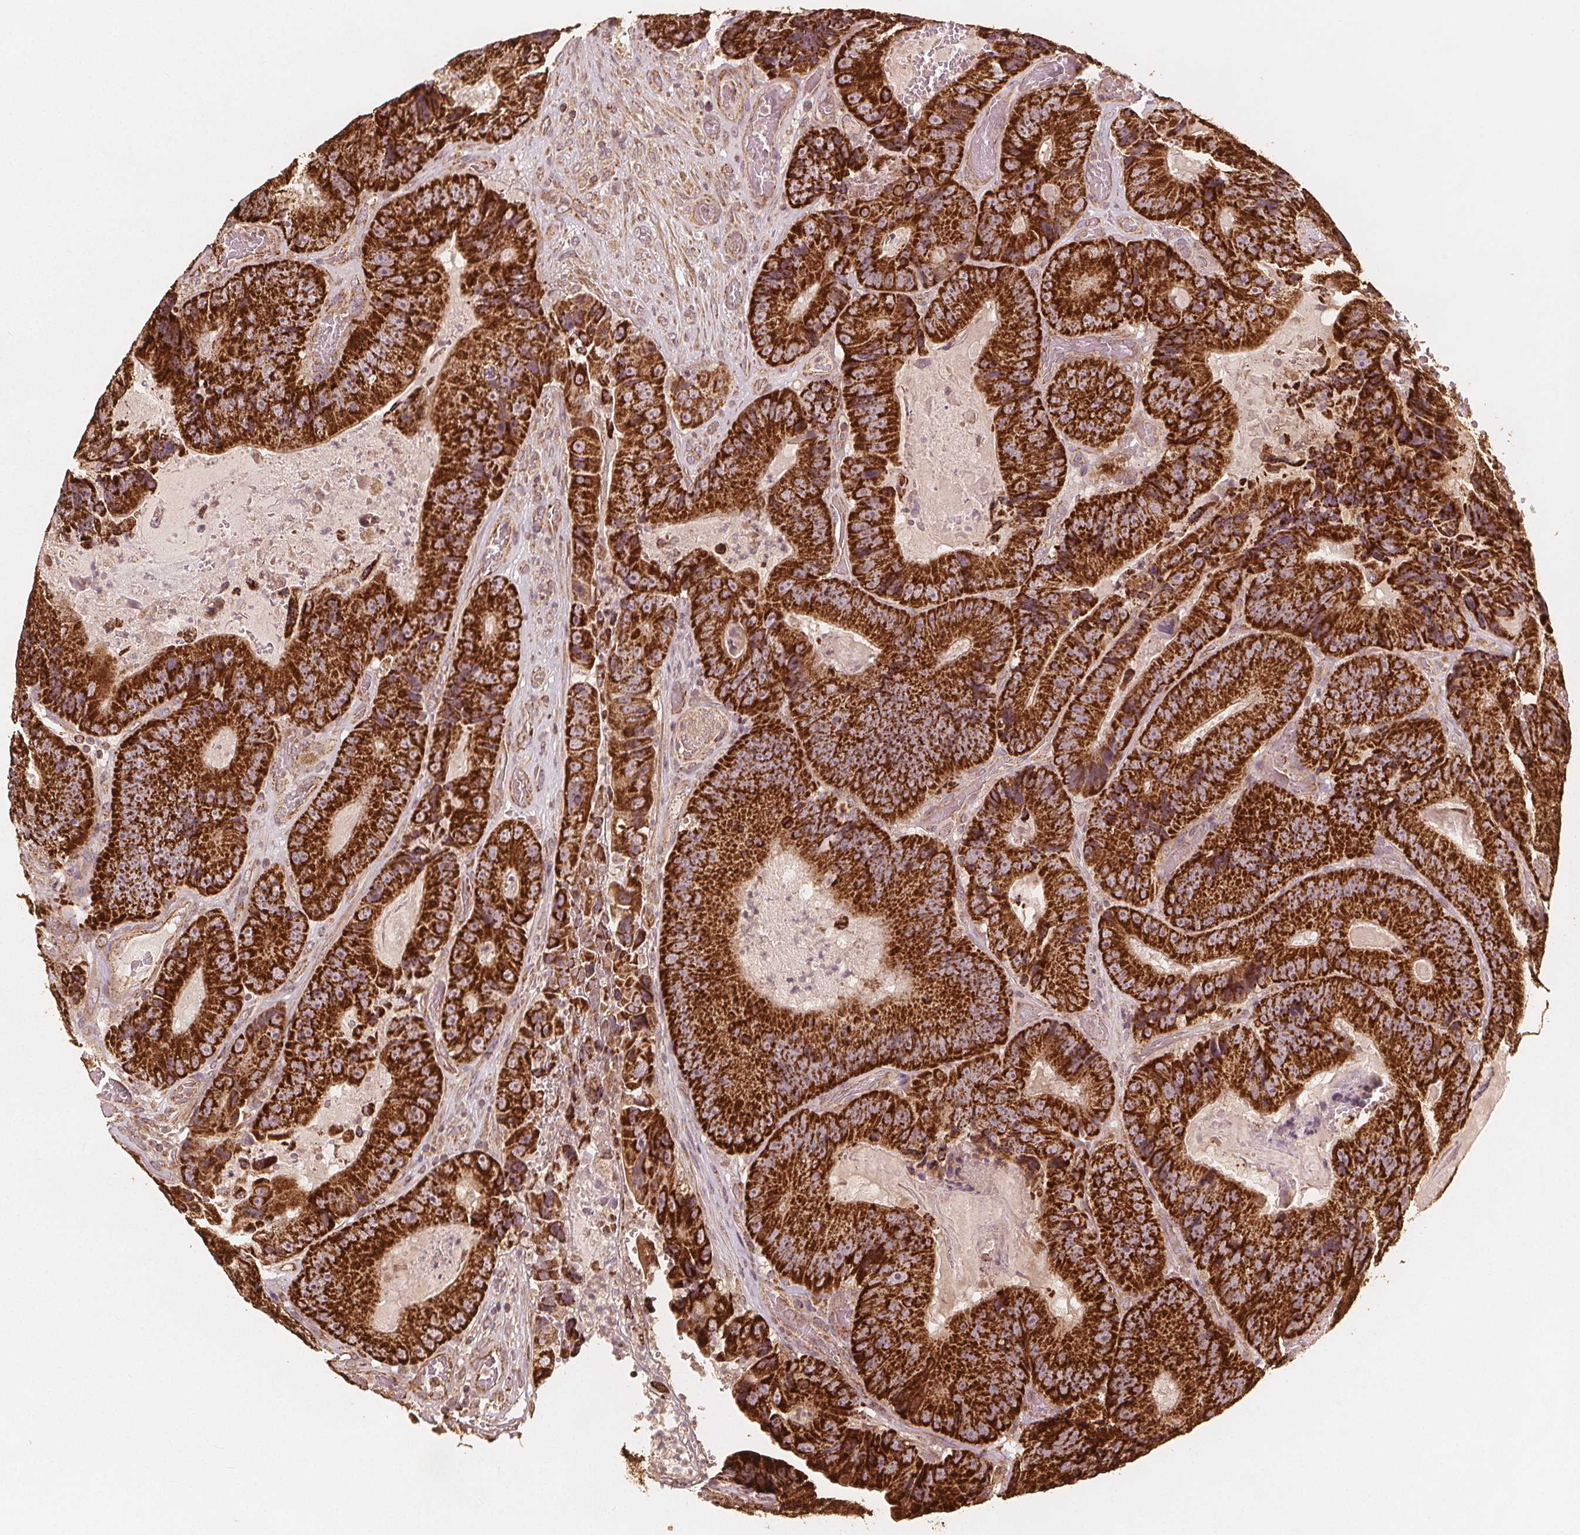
{"staining": {"intensity": "strong", "quantity": ">75%", "location": "cytoplasmic/membranous"}, "tissue": "colorectal cancer", "cell_type": "Tumor cells", "image_type": "cancer", "snomed": [{"axis": "morphology", "description": "Adenocarcinoma, NOS"}, {"axis": "topography", "description": "Colon"}], "caption": "Adenocarcinoma (colorectal) stained with immunohistochemistry displays strong cytoplasmic/membranous expression in approximately >75% of tumor cells.", "gene": "PEX26", "patient": {"sex": "female", "age": 86}}